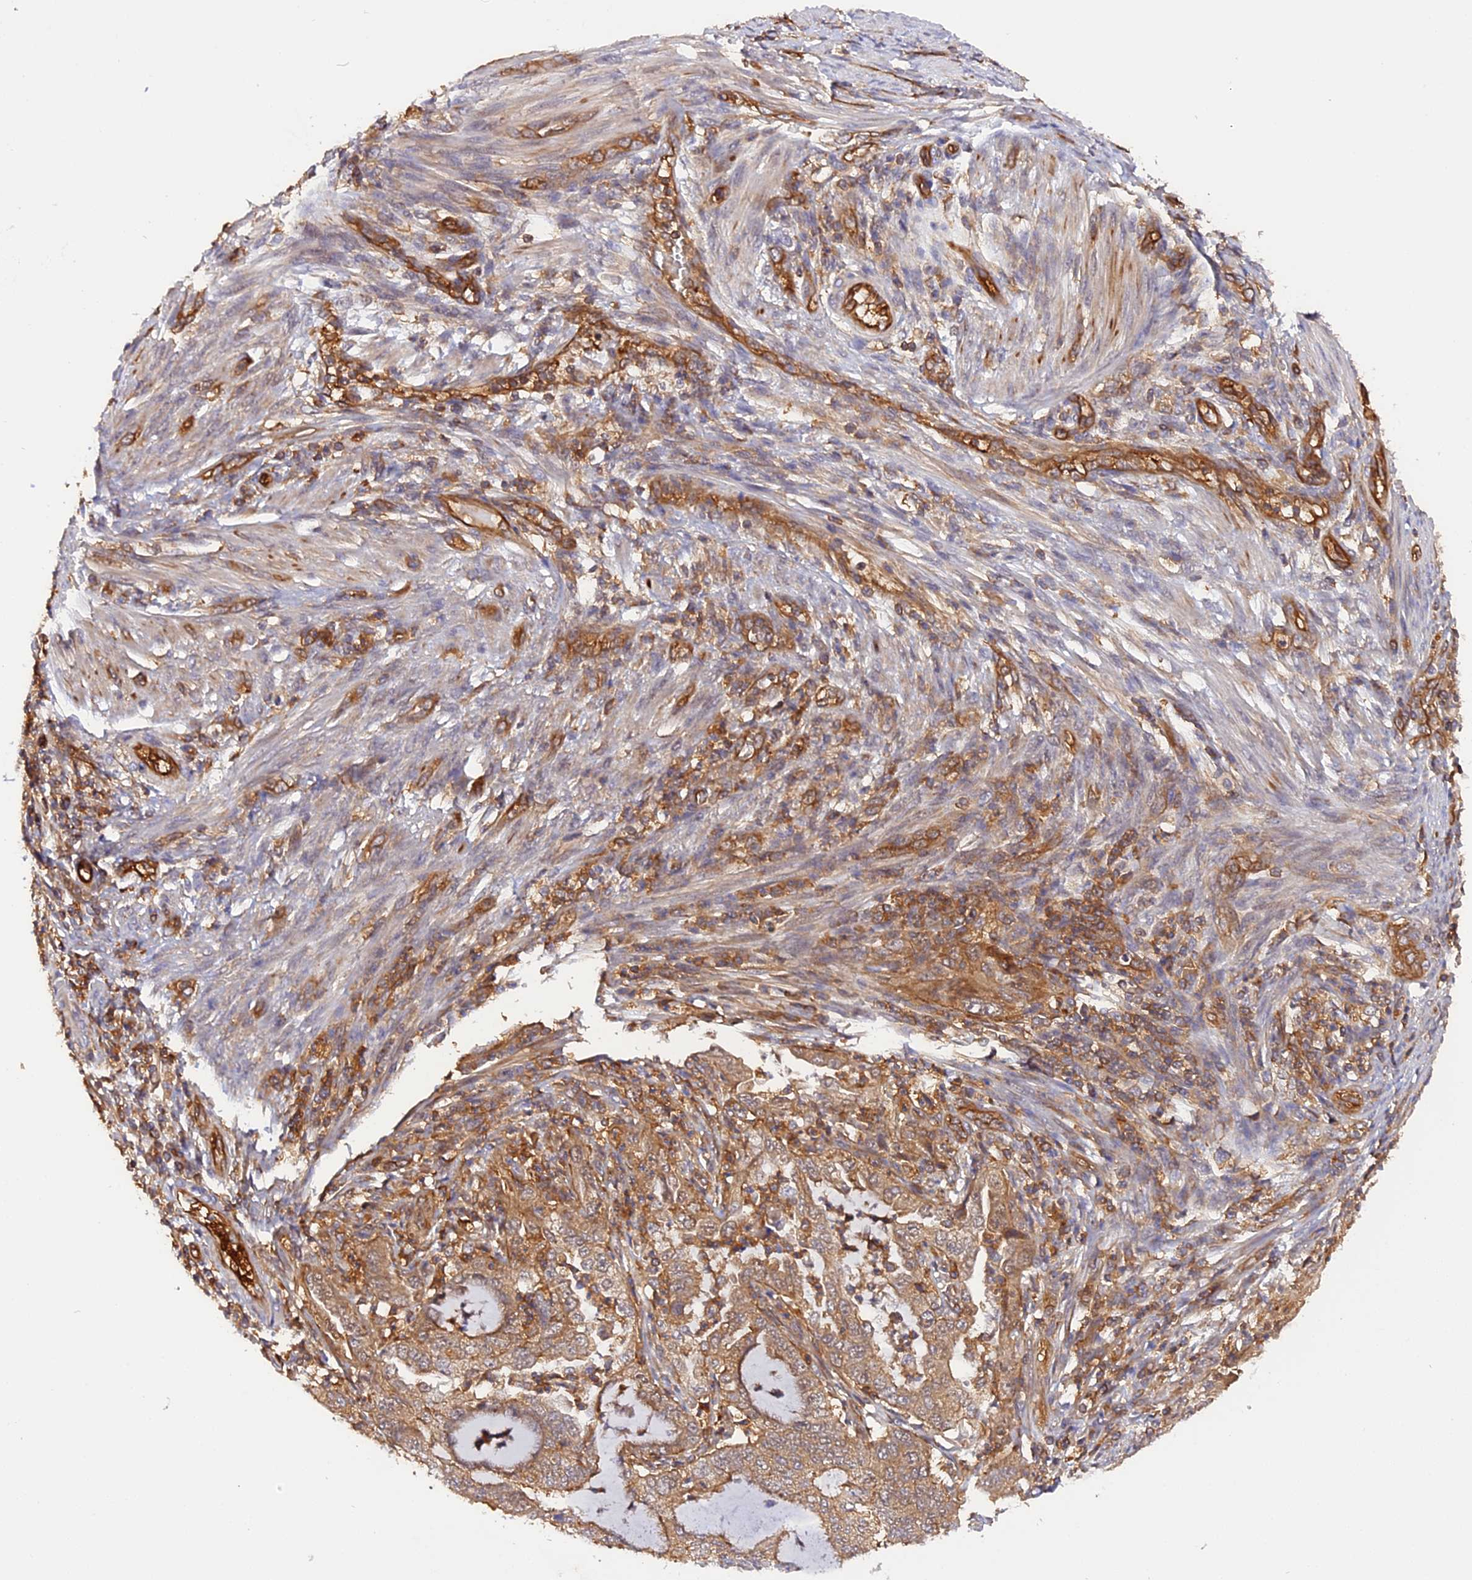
{"staining": {"intensity": "moderate", "quantity": ">75%", "location": "cytoplasmic/membranous"}, "tissue": "endometrial cancer", "cell_type": "Tumor cells", "image_type": "cancer", "snomed": [{"axis": "morphology", "description": "Adenocarcinoma, NOS"}, {"axis": "topography", "description": "Endometrium"}], "caption": "Moderate cytoplasmic/membranous expression for a protein is identified in about >75% of tumor cells of adenocarcinoma (endometrial) using immunohistochemistry (IHC).", "gene": "C5orf22", "patient": {"sex": "female", "age": 51}}